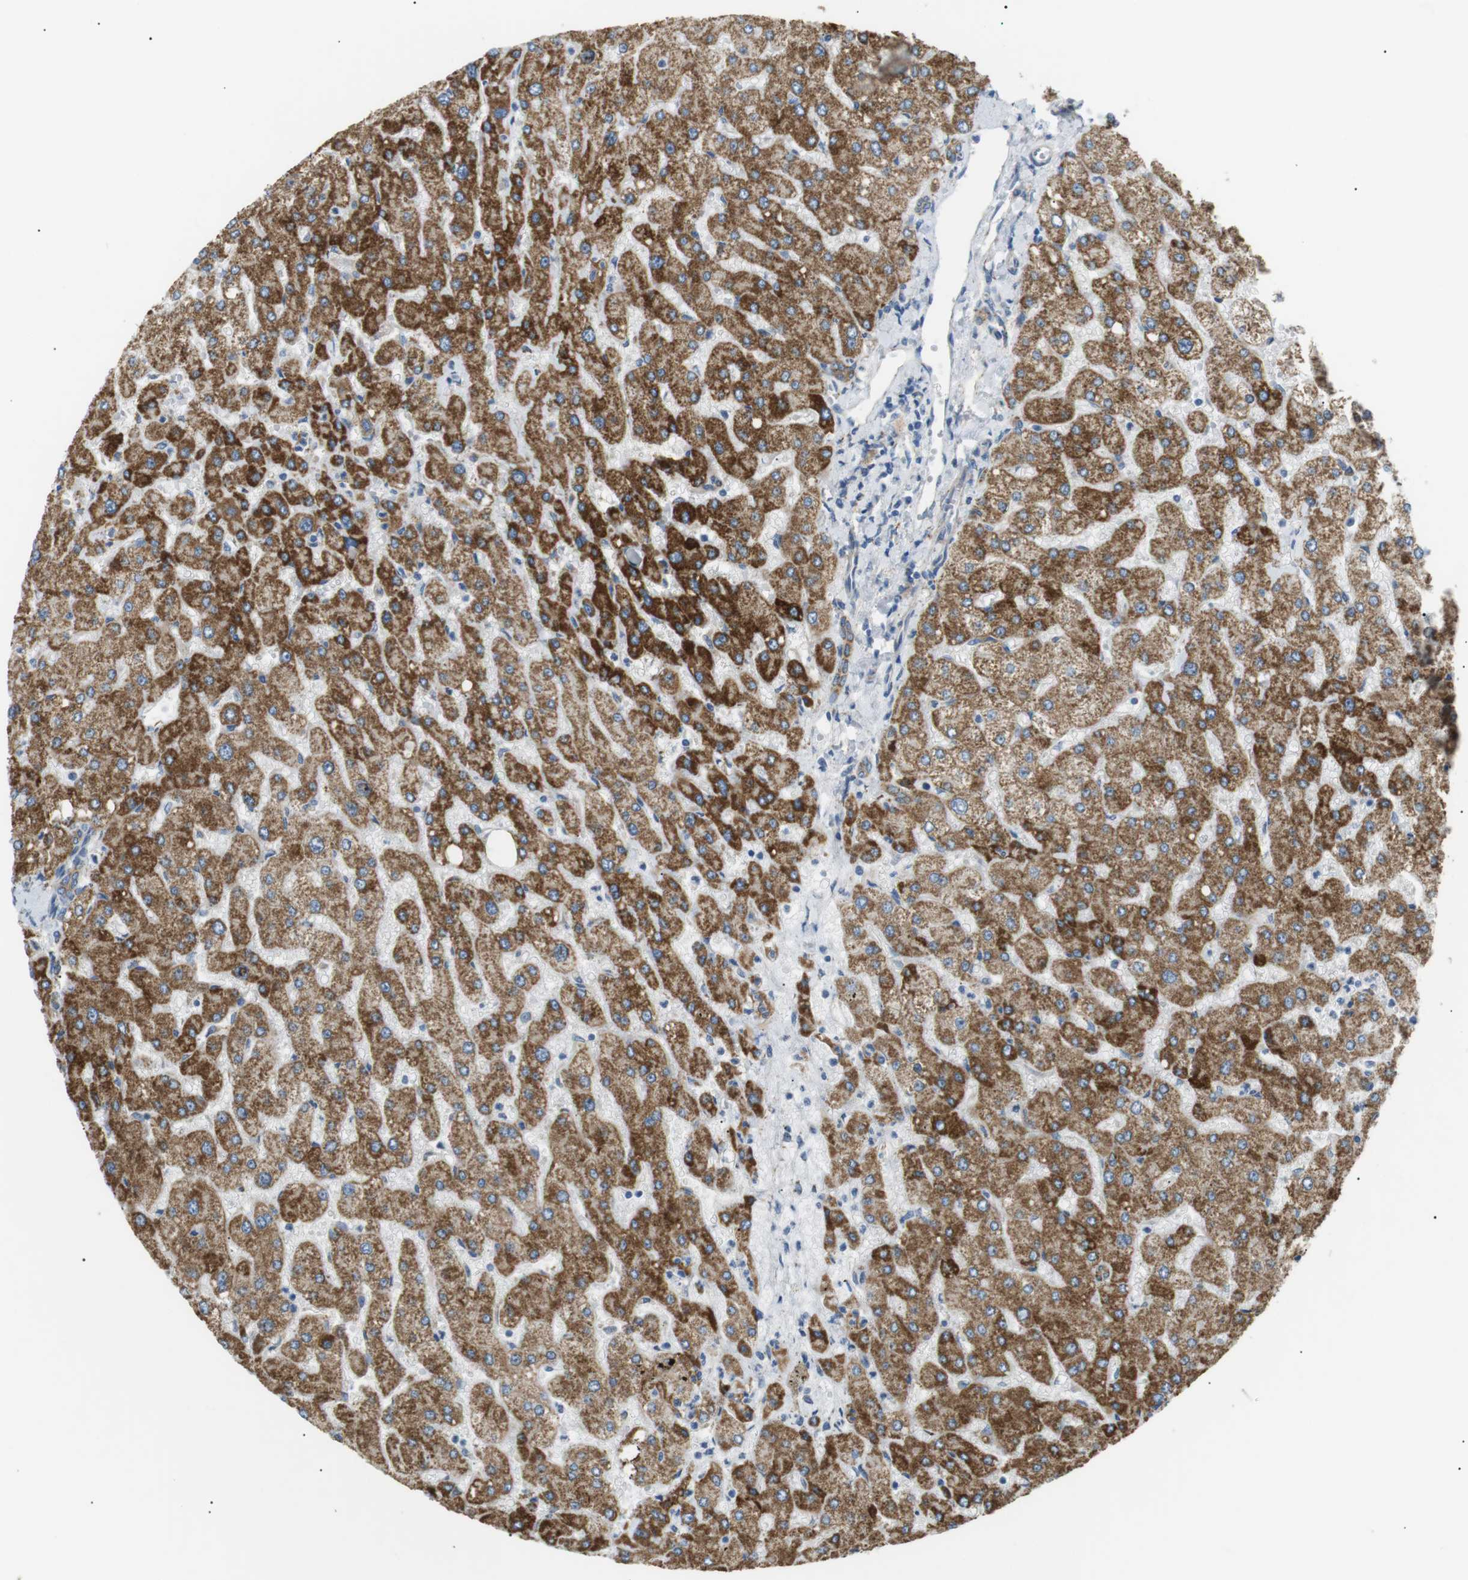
{"staining": {"intensity": "moderate", "quantity": ">75%", "location": "cytoplasmic/membranous"}, "tissue": "liver", "cell_type": "Cholangiocytes", "image_type": "normal", "snomed": [{"axis": "morphology", "description": "Normal tissue, NOS"}, {"axis": "topography", "description": "Liver"}], "caption": "This image reveals immunohistochemistry staining of benign human liver, with medium moderate cytoplasmic/membranous staining in approximately >75% of cholangiocytes.", "gene": "MTARC2", "patient": {"sex": "male", "age": 55}}